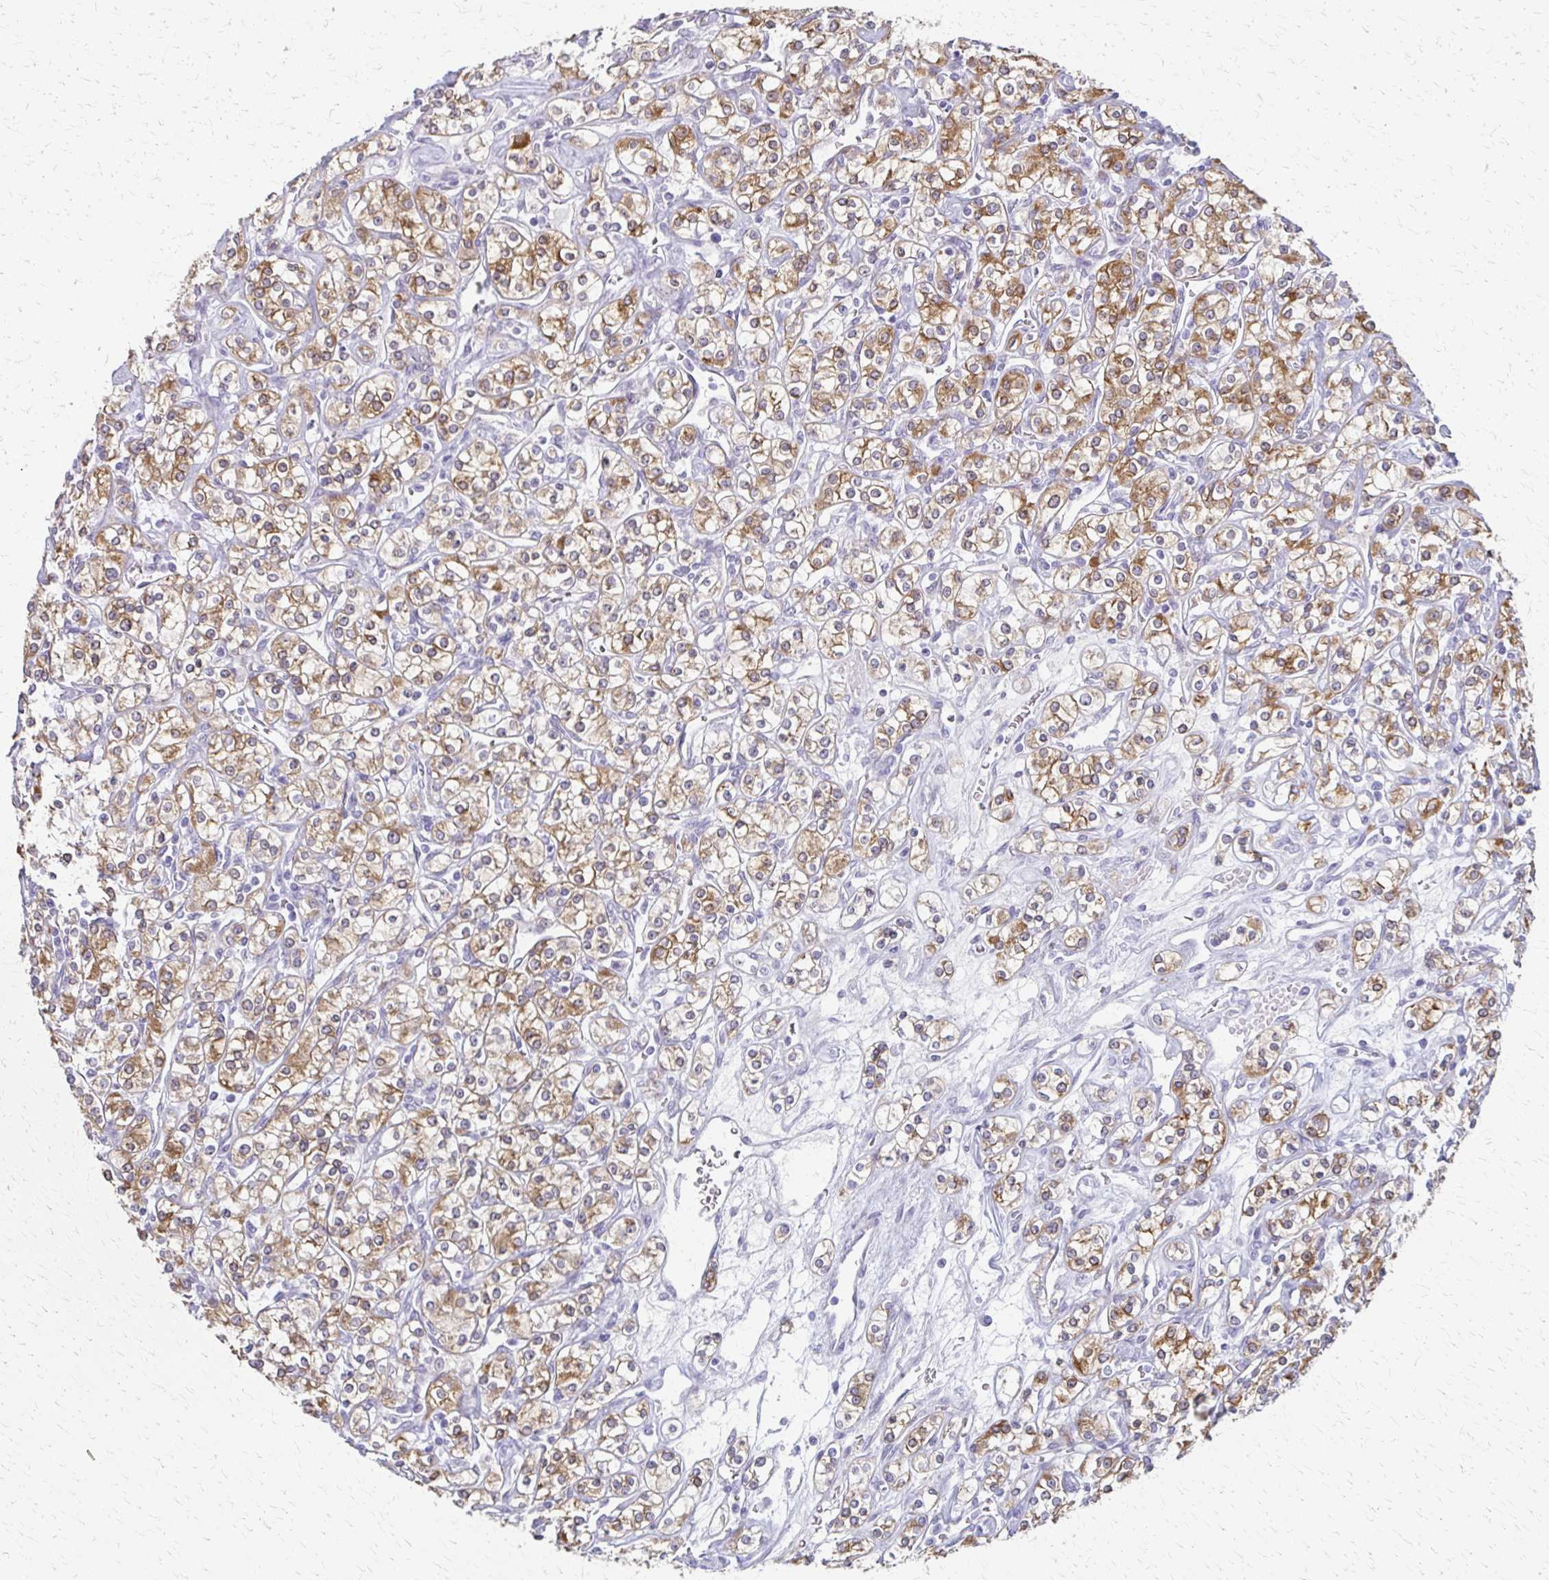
{"staining": {"intensity": "moderate", "quantity": ">75%", "location": "cytoplasmic/membranous"}, "tissue": "renal cancer", "cell_type": "Tumor cells", "image_type": "cancer", "snomed": [{"axis": "morphology", "description": "Adenocarcinoma, NOS"}, {"axis": "topography", "description": "Kidney"}], "caption": "Protein expression analysis of renal cancer shows moderate cytoplasmic/membranous positivity in approximately >75% of tumor cells.", "gene": "CYB5A", "patient": {"sex": "male", "age": 77}}